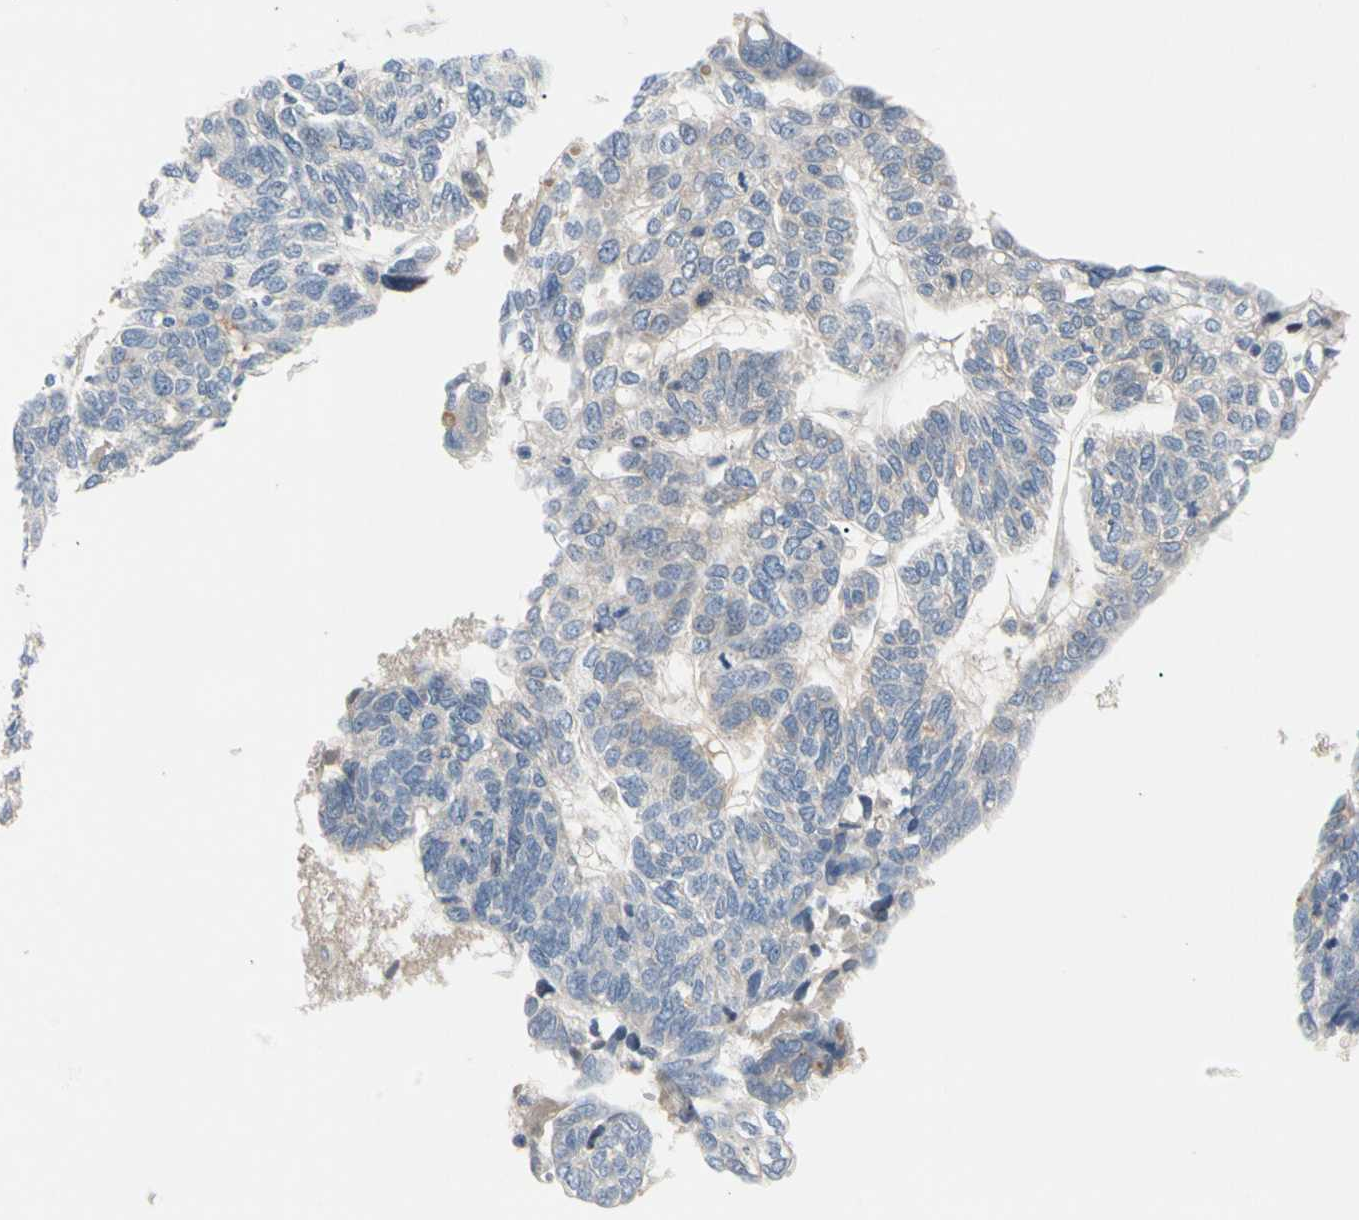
{"staining": {"intensity": "negative", "quantity": "none", "location": "none"}, "tissue": "ovarian cancer", "cell_type": "Tumor cells", "image_type": "cancer", "snomed": [{"axis": "morphology", "description": "Cystadenocarcinoma, serous, NOS"}, {"axis": "topography", "description": "Ovary"}], "caption": "Tumor cells are negative for protein expression in human ovarian cancer. (DAB (3,3'-diaminobenzidine) immunohistochemistry (IHC) visualized using brightfield microscopy, high magnification).", "gene": "GAS6", "patient": {"sex": "female", "age": 79}}